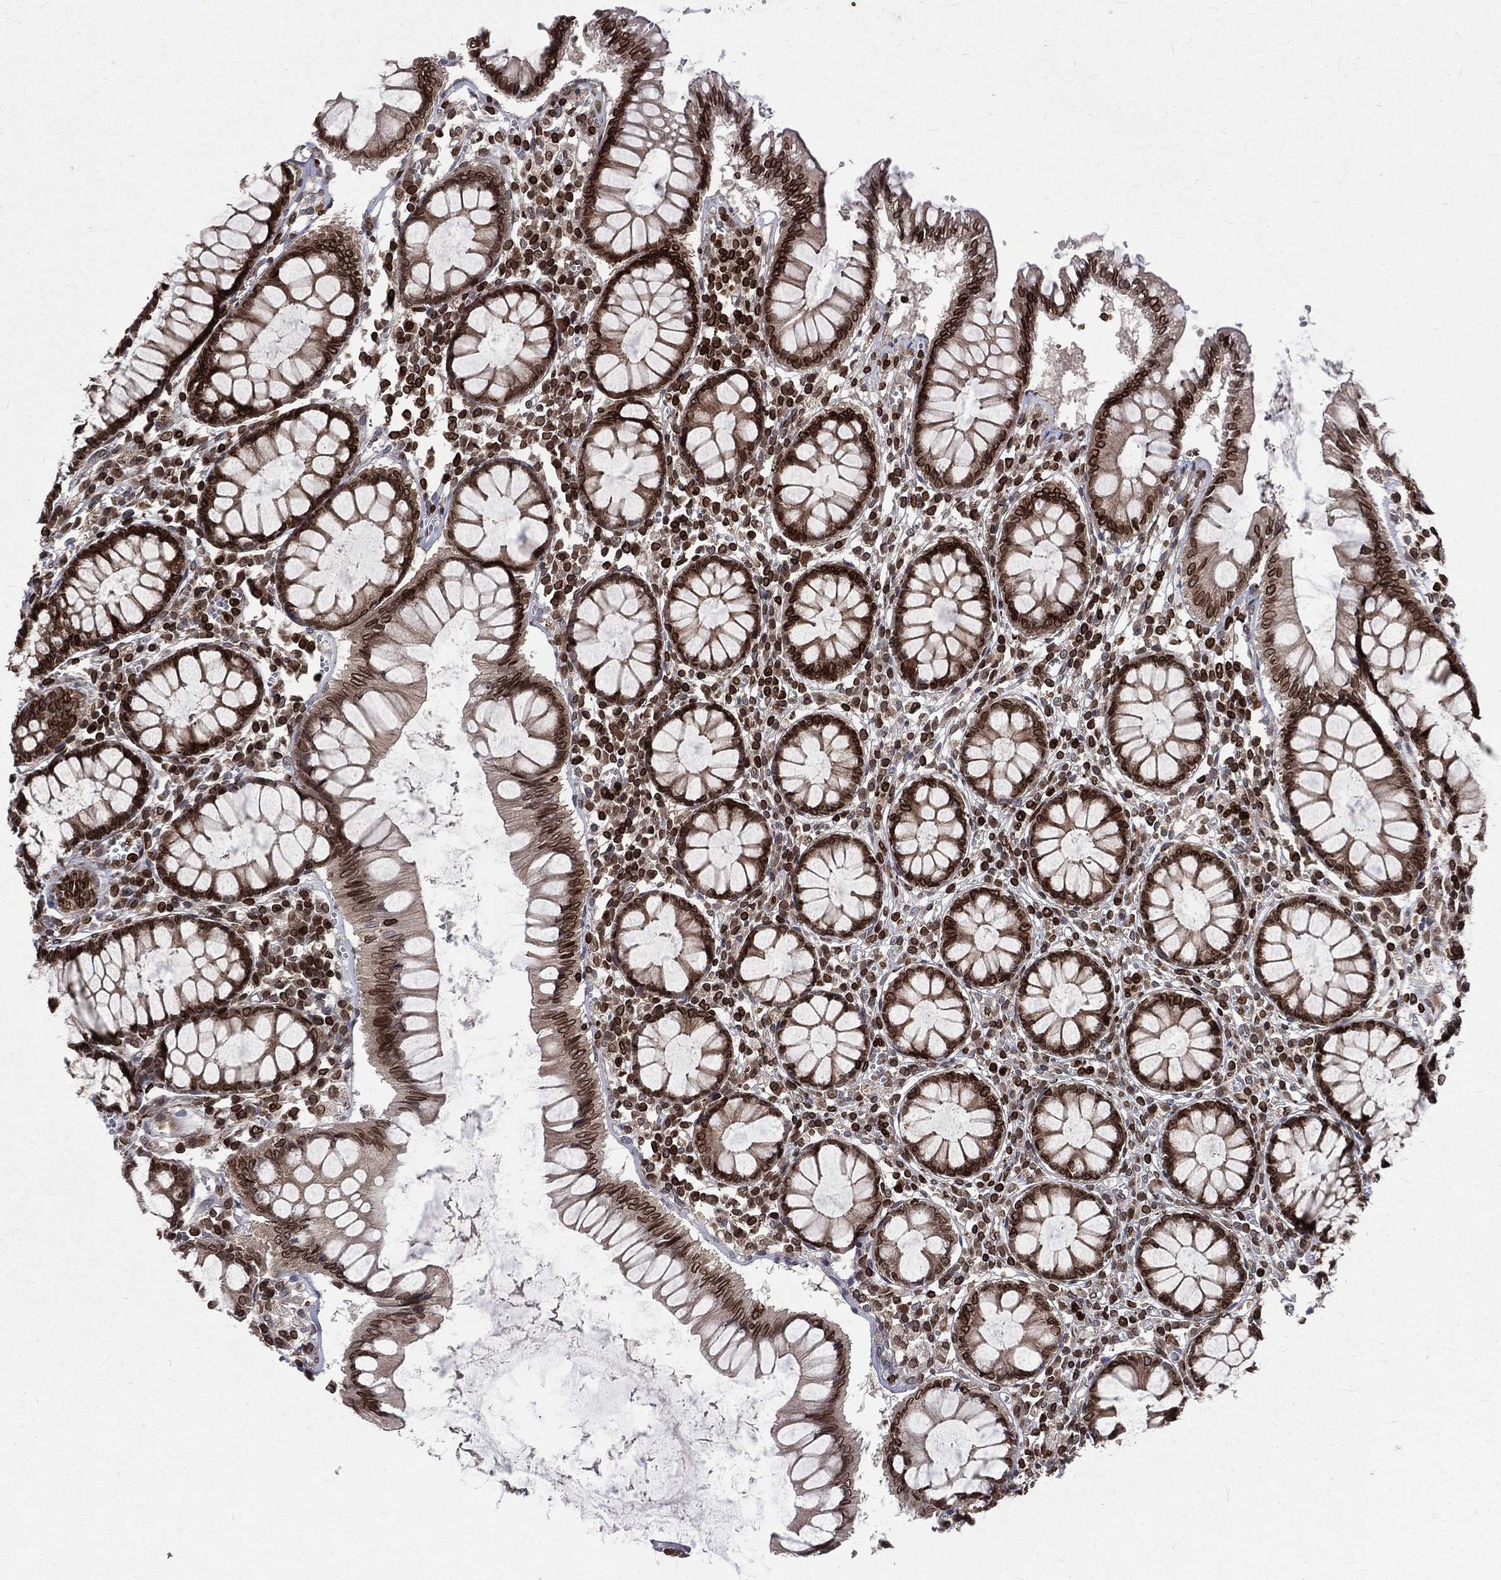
{"staining": {"intensity": "negative", "quantity": "none", "location": "none"}, "tissue": "colon", "cell_type": "Endothelial cells", "image_type": "normal", "snomed": [{"axis": "morphology", "description": "Normal tissue, NOS"}, {"axis": "topography", "description": "Colon"}], "caption": "DAB (3,3'-diaminobenzidine) immunohistochemical staining of unremarkable human colon displays no significant staining in endothelial cells. (IHC, brightfield microscopy, high magnification).", "gene": "LBR", "patient": {"sex": "male", "age": 65}}